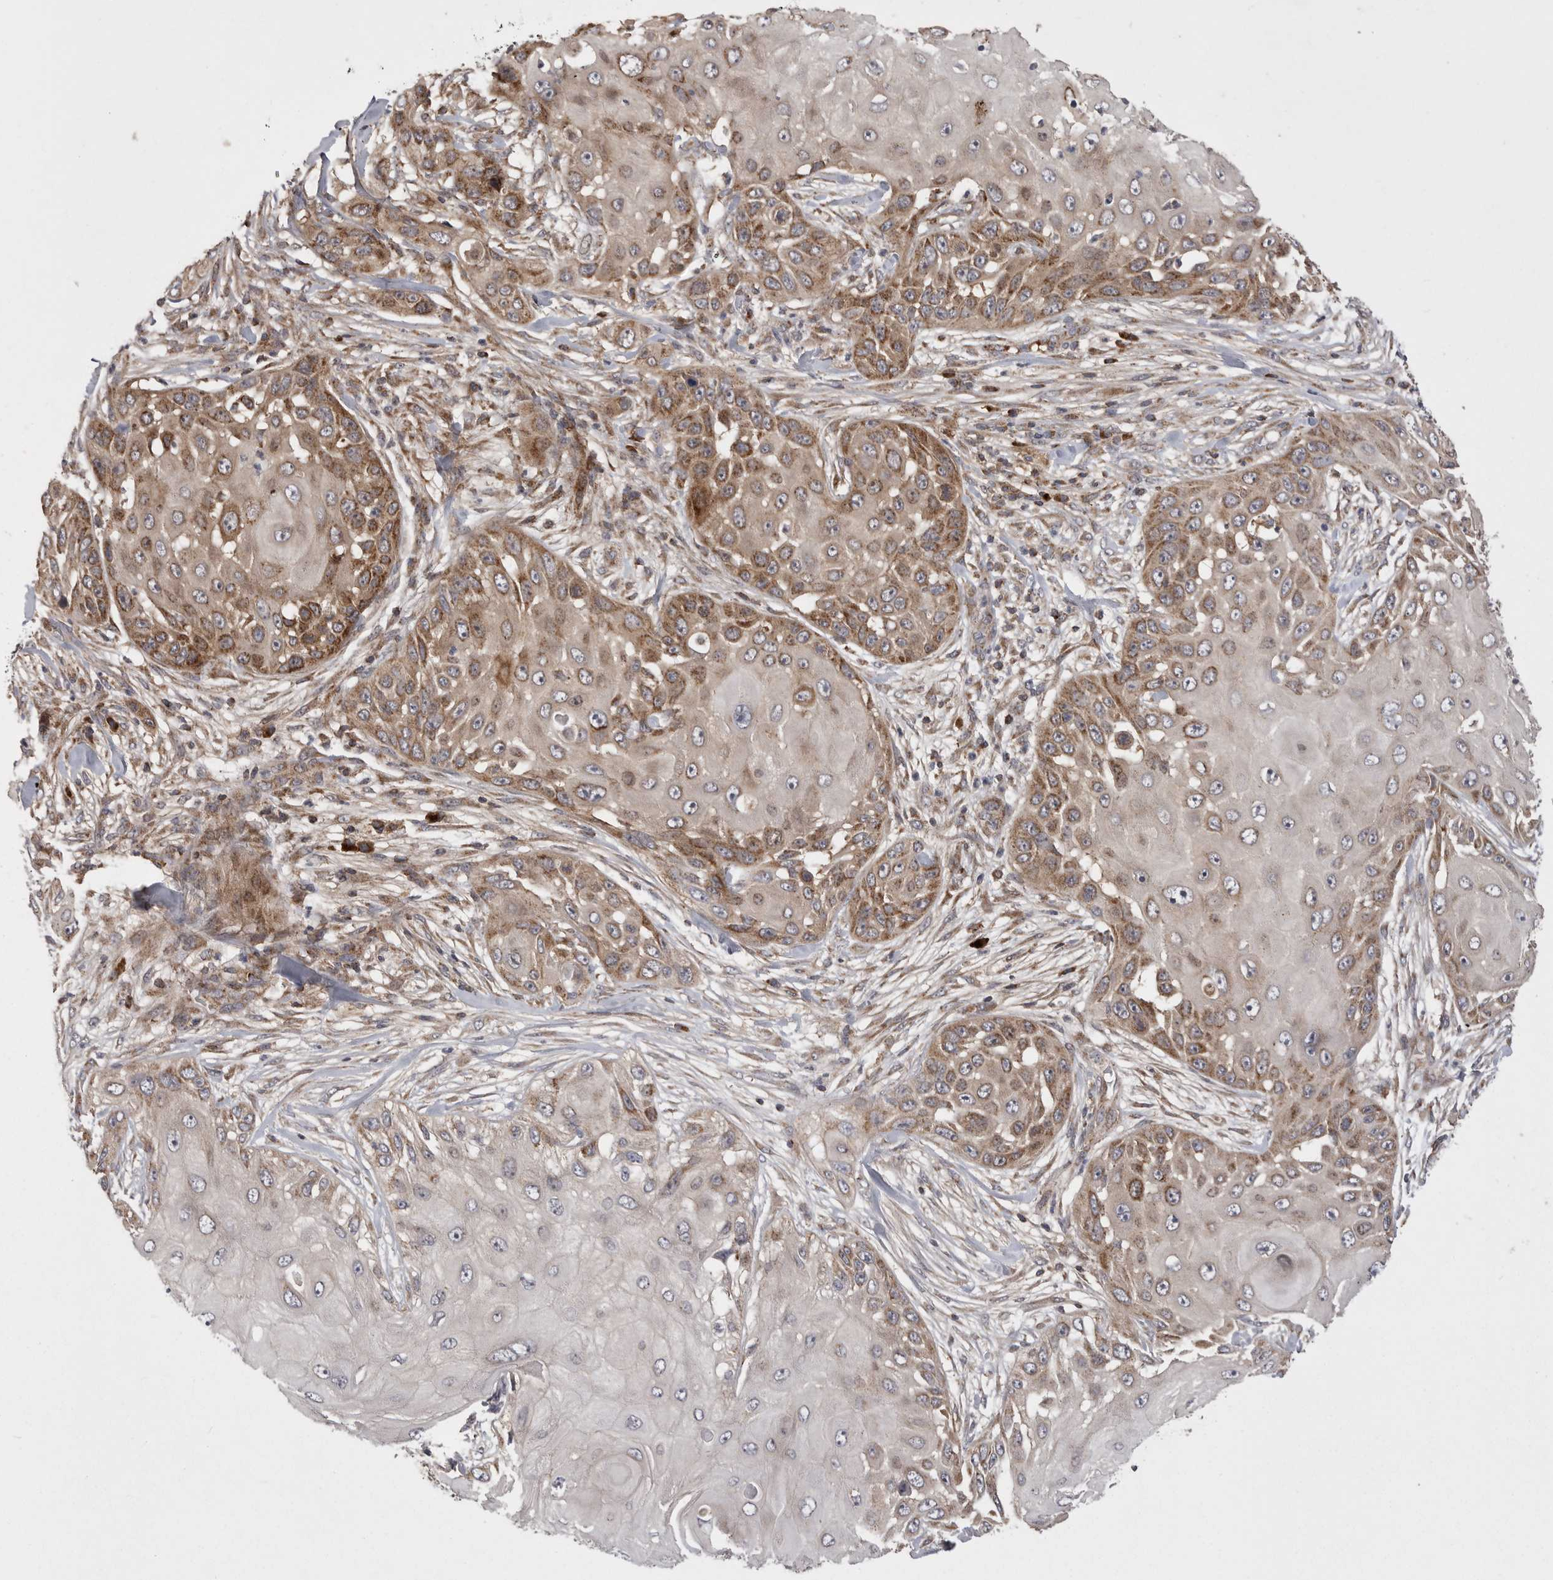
{"staining": {"intensity": "moderate", "quantity": ">75%", "location": "cytoplasmic/membranous"}, "tissue": "skin cancer", "cell_type": "Tumor cells", "image_type": "cancer", "snomed": [{"axis": "morphology", "description": "Squamous cell carcinoma, NOS"}, {"axis": "topography", "description": "Skin"}], "caption": "This micrograph exhibits IHC staining of human squamous cell carcinoma (skin), with medium moderate cytoplasmic/membranous positivity in about >75% of tumor cells.", "gene": "KYAT3", "patient": {"sex": "female", "age": 44}}